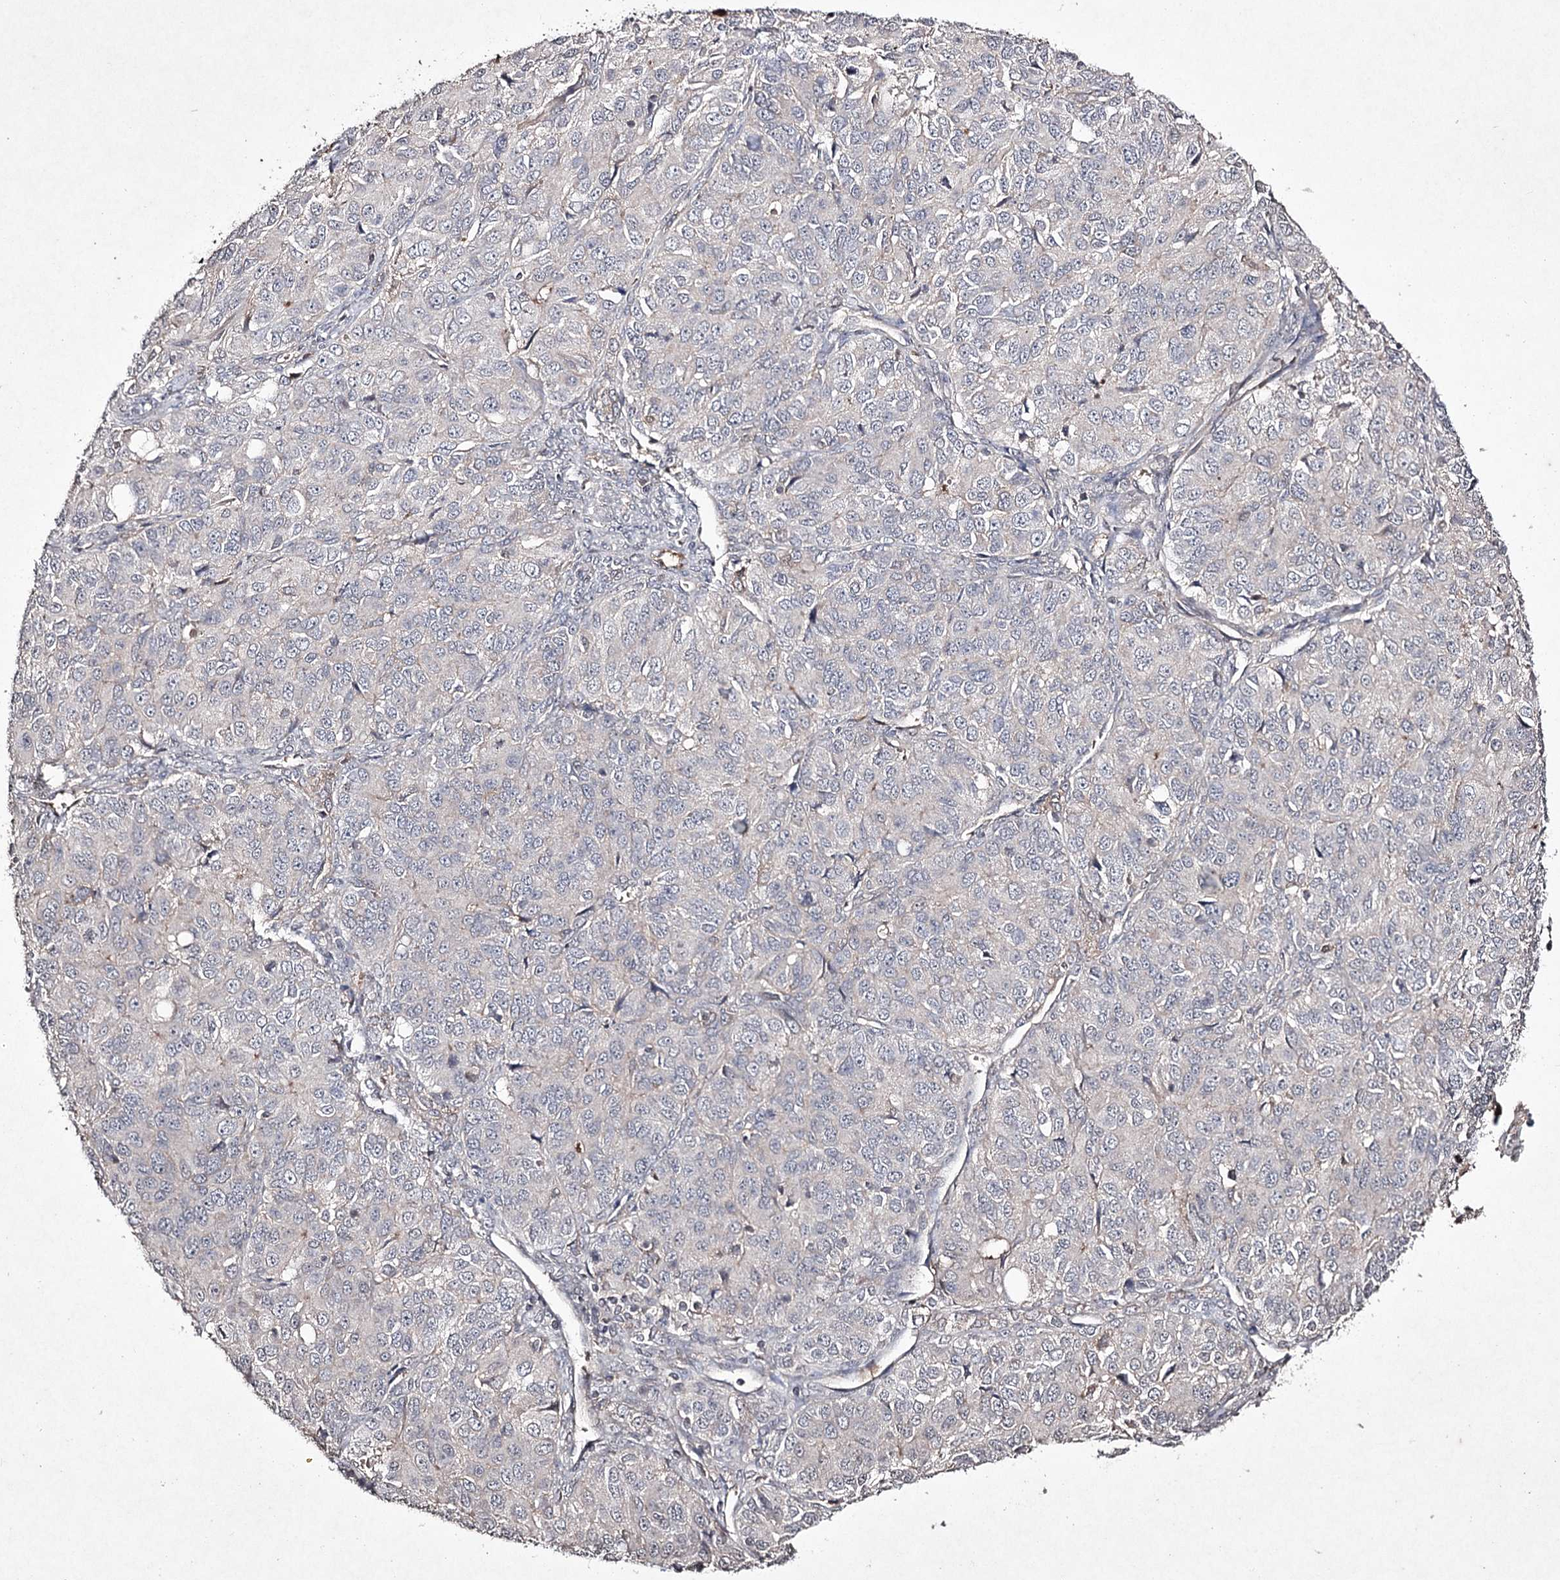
{"staining": {"intensity": "negative", "quantity": "none", "location": "none"}, "tissue": "ovarian cancer", "cell_type": "Tumor cells", "image_type": "cancer", "snomed": [{"axis": "morphology", "description": "Carcinoma, endometroid"}, {"axis": "topography", "description": "Ovary"}], "caption": "IHC micrograph of ovarian endometroid carcinoma stained for a protein (brown), which displays no staining in tumor cells.", "gene": "SYNGR3", "patient": {"sex": "female", "age": 51}}